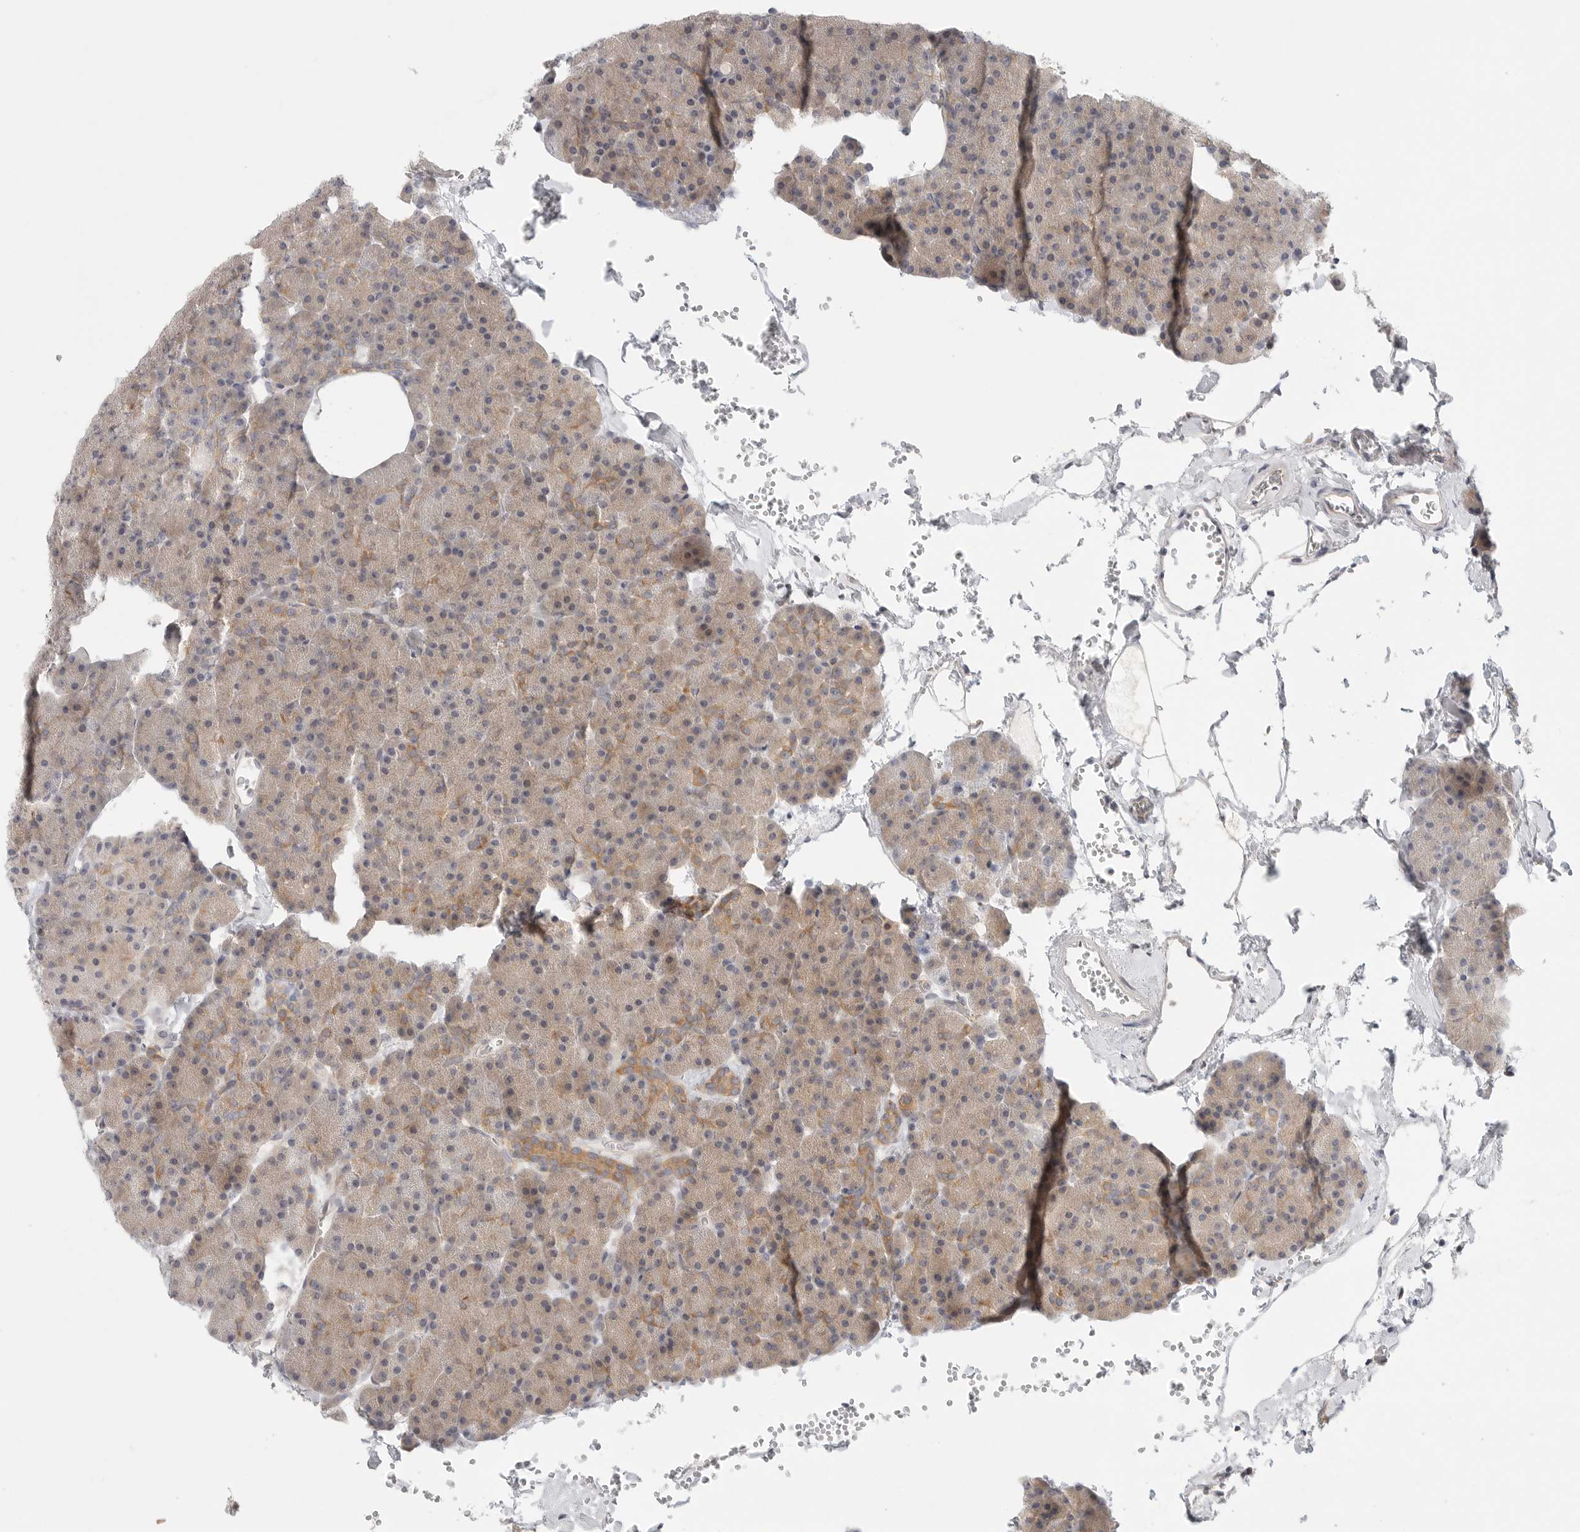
{"staining": {"intensity": "moderate", "quantity": "<25%", "location": "cytoplasmic/membranous"}, "tissue": "pancreas", "cell_type": "Exocrine glandular cells", "image_type": "normal", "snomed": [{"axis": "morphology", "description": "Normal tissue, NOS"}, {"axis": "morphology", "description": "Carcinoid, malignant, NOS"}, {"axis": "topography", "description": "Pancreas"}], "caption": "An immunohistochemistry (IHC) micrograph of benign tissue is shown. Protein staining in brown labels moderate cytoplasmic/membranous positivity in pancreas within exocrine glandular cells. The protein is shown in brown color, while the nuclei are stained blue.", "gene": "HDAC6", "patient": {"sex": "female", "age": 35}}